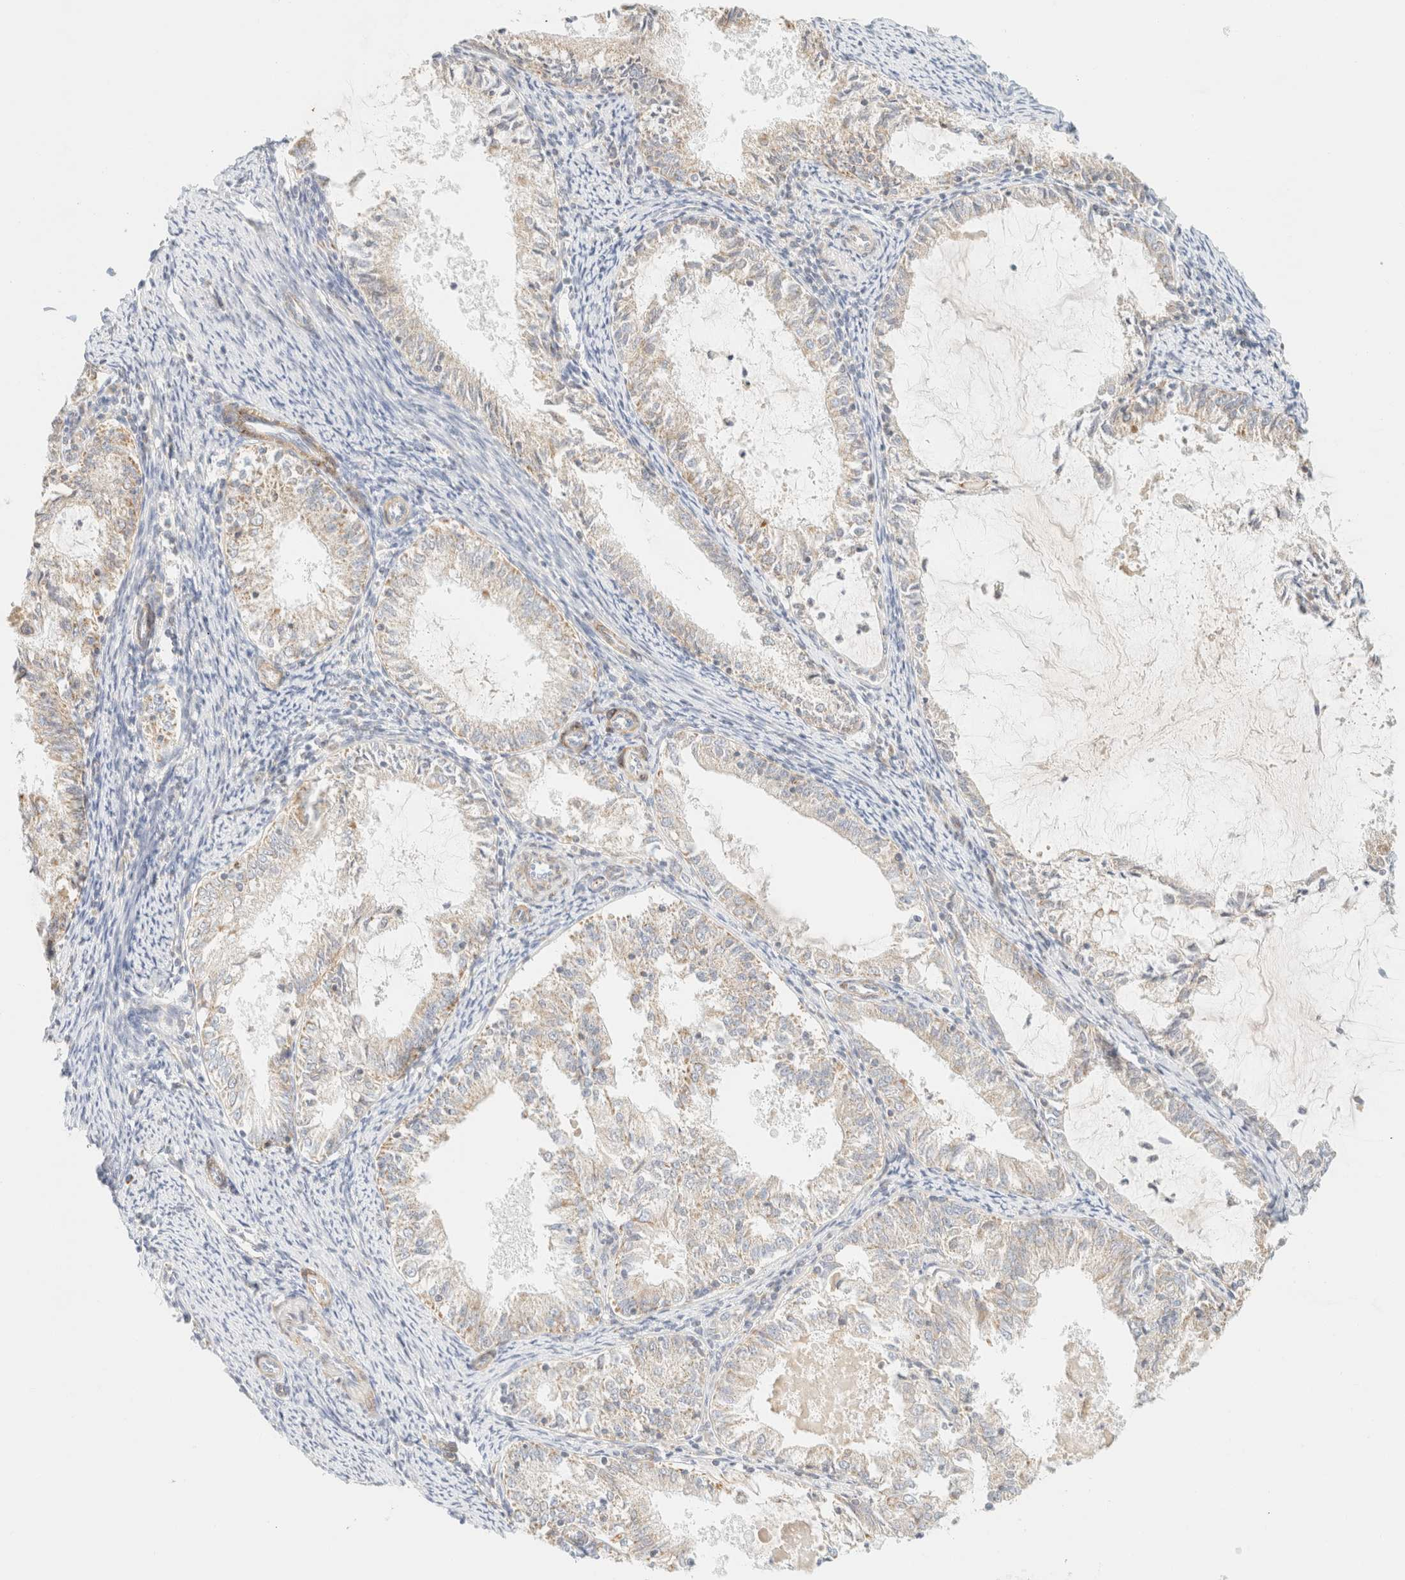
{"staining": {"intensity": "weak", "quantity": "25%-75%", "location": "cytoplasmic/membranous"}, "tissue": "endometrial cancer", "cell_type": "Tumor cells", "image_type": "cancer", "snomed": [{"axis": "morphology", "description": "Adenocarcinoma, NOS"}, {"axis": "topography", "description": "Endometrium"}], "caption": "Protein analysis of endometrial adenocarcinoma tissue shows weak cytoplasmic/membranous positivity in approximately 25%-75% of tumor cells.", "gene": "MRM3", "patient": {"sex": "female", "age": 57}}